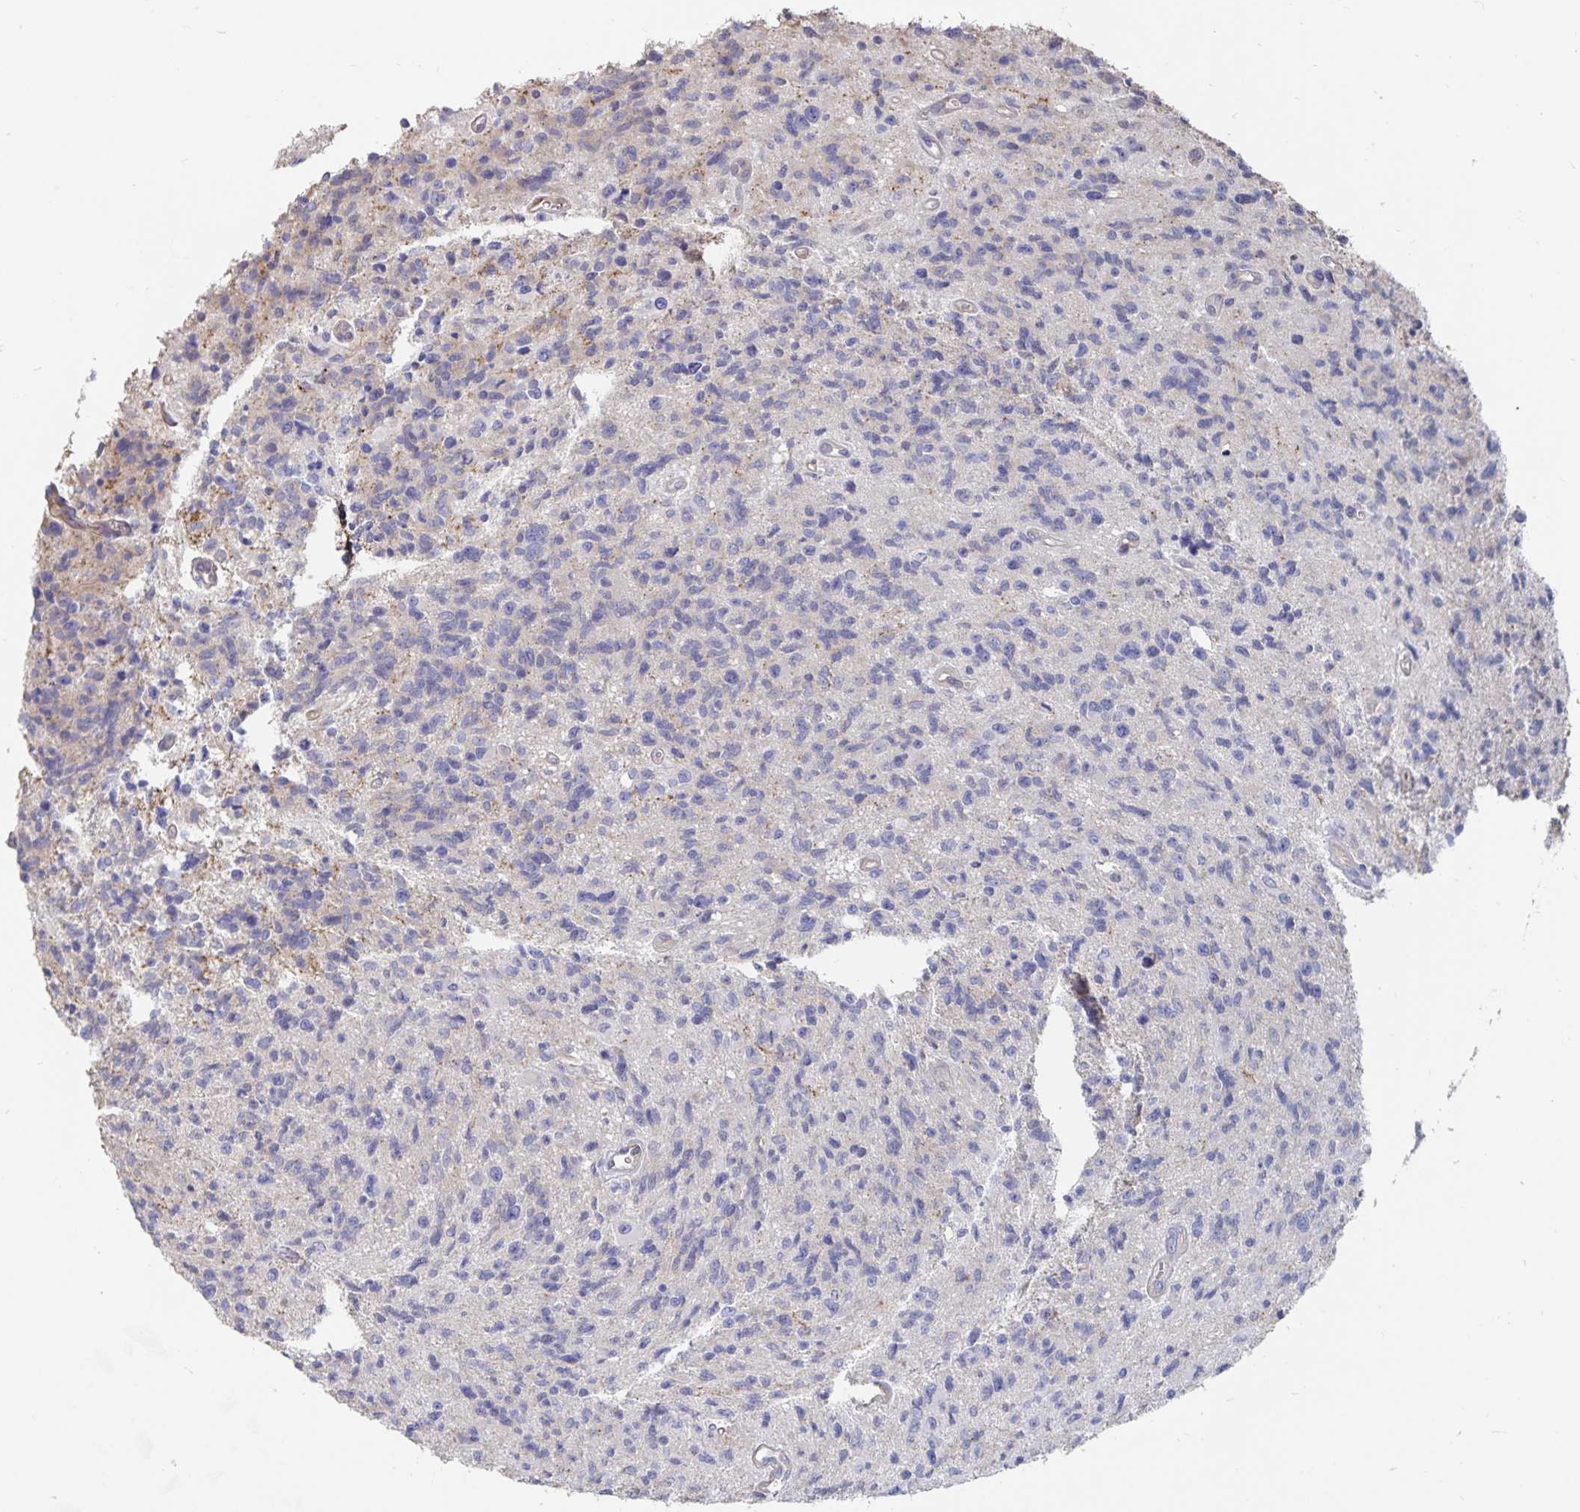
{"staining": {"intensity": "negative", "quantity": "none", "location": "none"}, "tissue": "glioma", "cell_type": "Tumor cells", "image_type": "cancer", "snomed": [{"axis": "morphology", "description": "Glioma, malignant, High grade"}, {"axis": "topography", "description": "Brain"}], "caption": "This is an IHC photomicrograph of glioma. There is no positivity in tumor cells.", "gene": "SSTR1", "patient": {"sex": "male", "age": 29}}